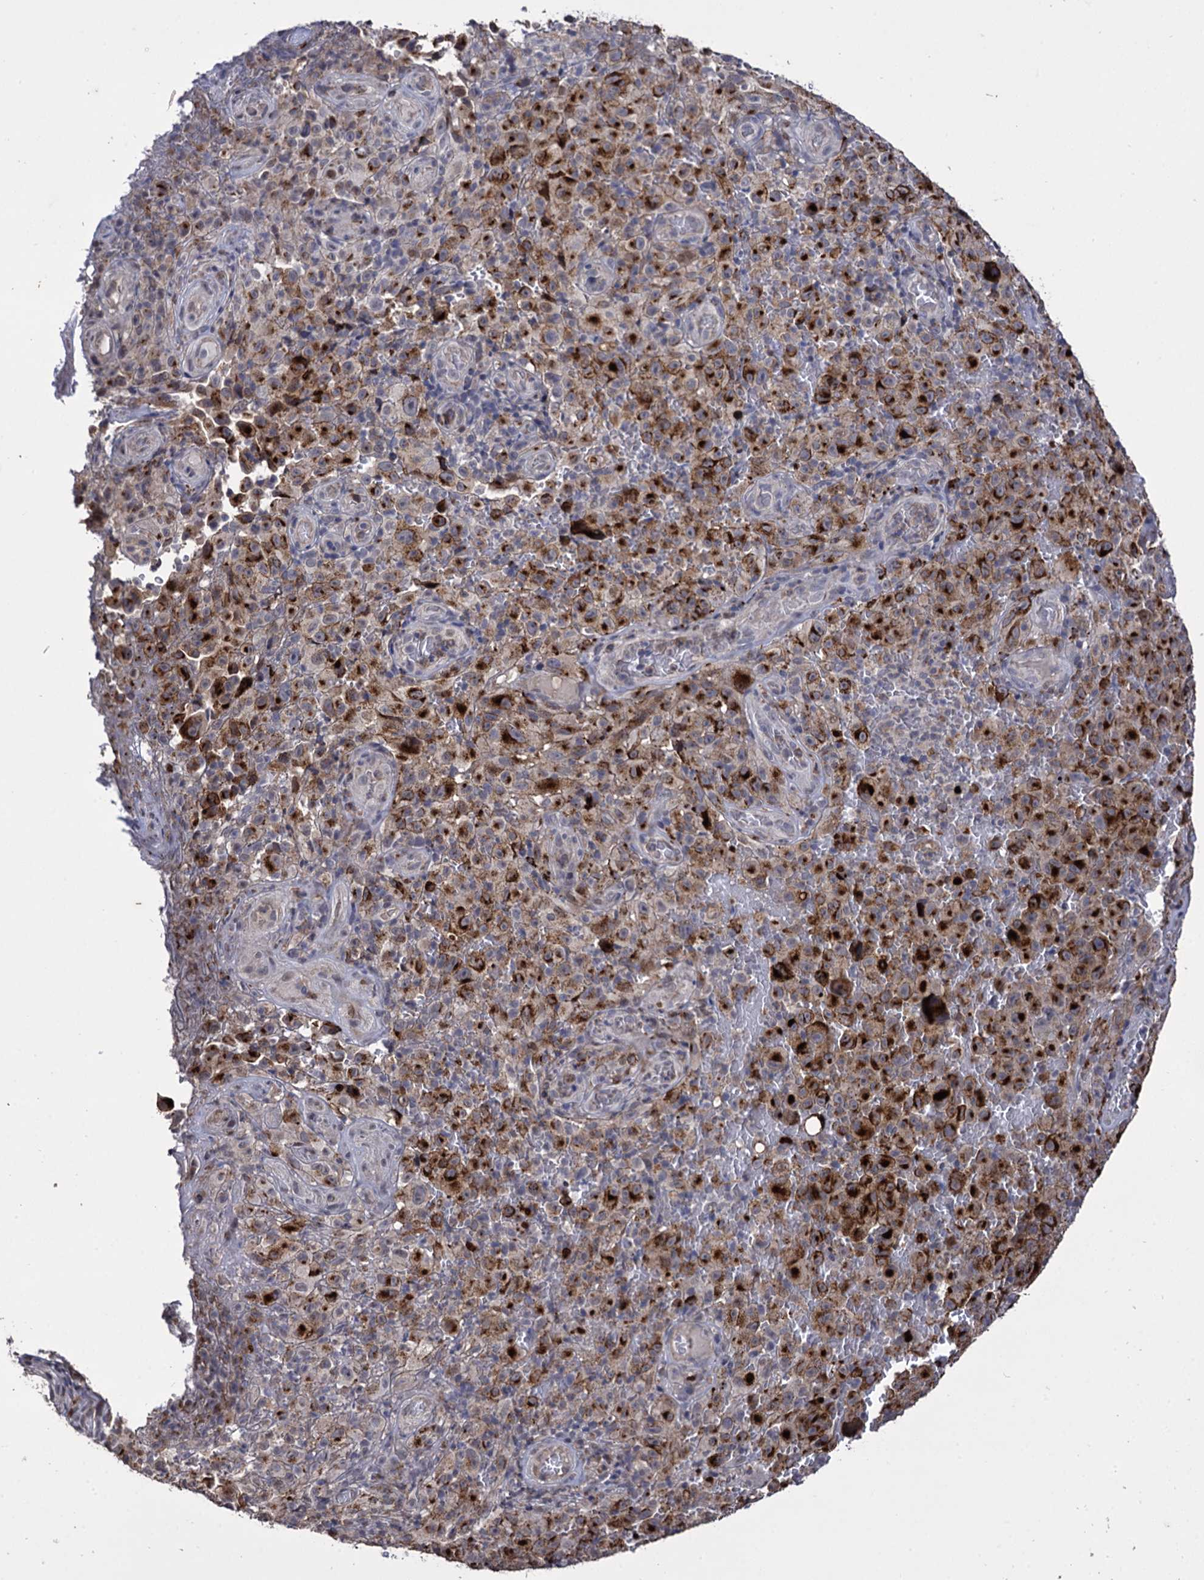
{"staining": {"intensity": "weak", "quantity": "<25%", "location": "cytoplasmic/membranous"}, "tissue": "melanoma", "cell_type": "Tumor cells", "image_type": "cancer", "snomed": [{"axis": "morphology", "description": "Malignant melanoma, NOS"}, {"axis": "topography", "description": "Skin"}], "caption": "Immunohistochemistry (IHC) histopathology image of neoplastic tissue: melanoma stained with DAB reveals no significant protein expression in tumor cells. Nuclei are stained in blue.", "gene": "MICAL2", "patient": {"sex": "female", "age": 82}}